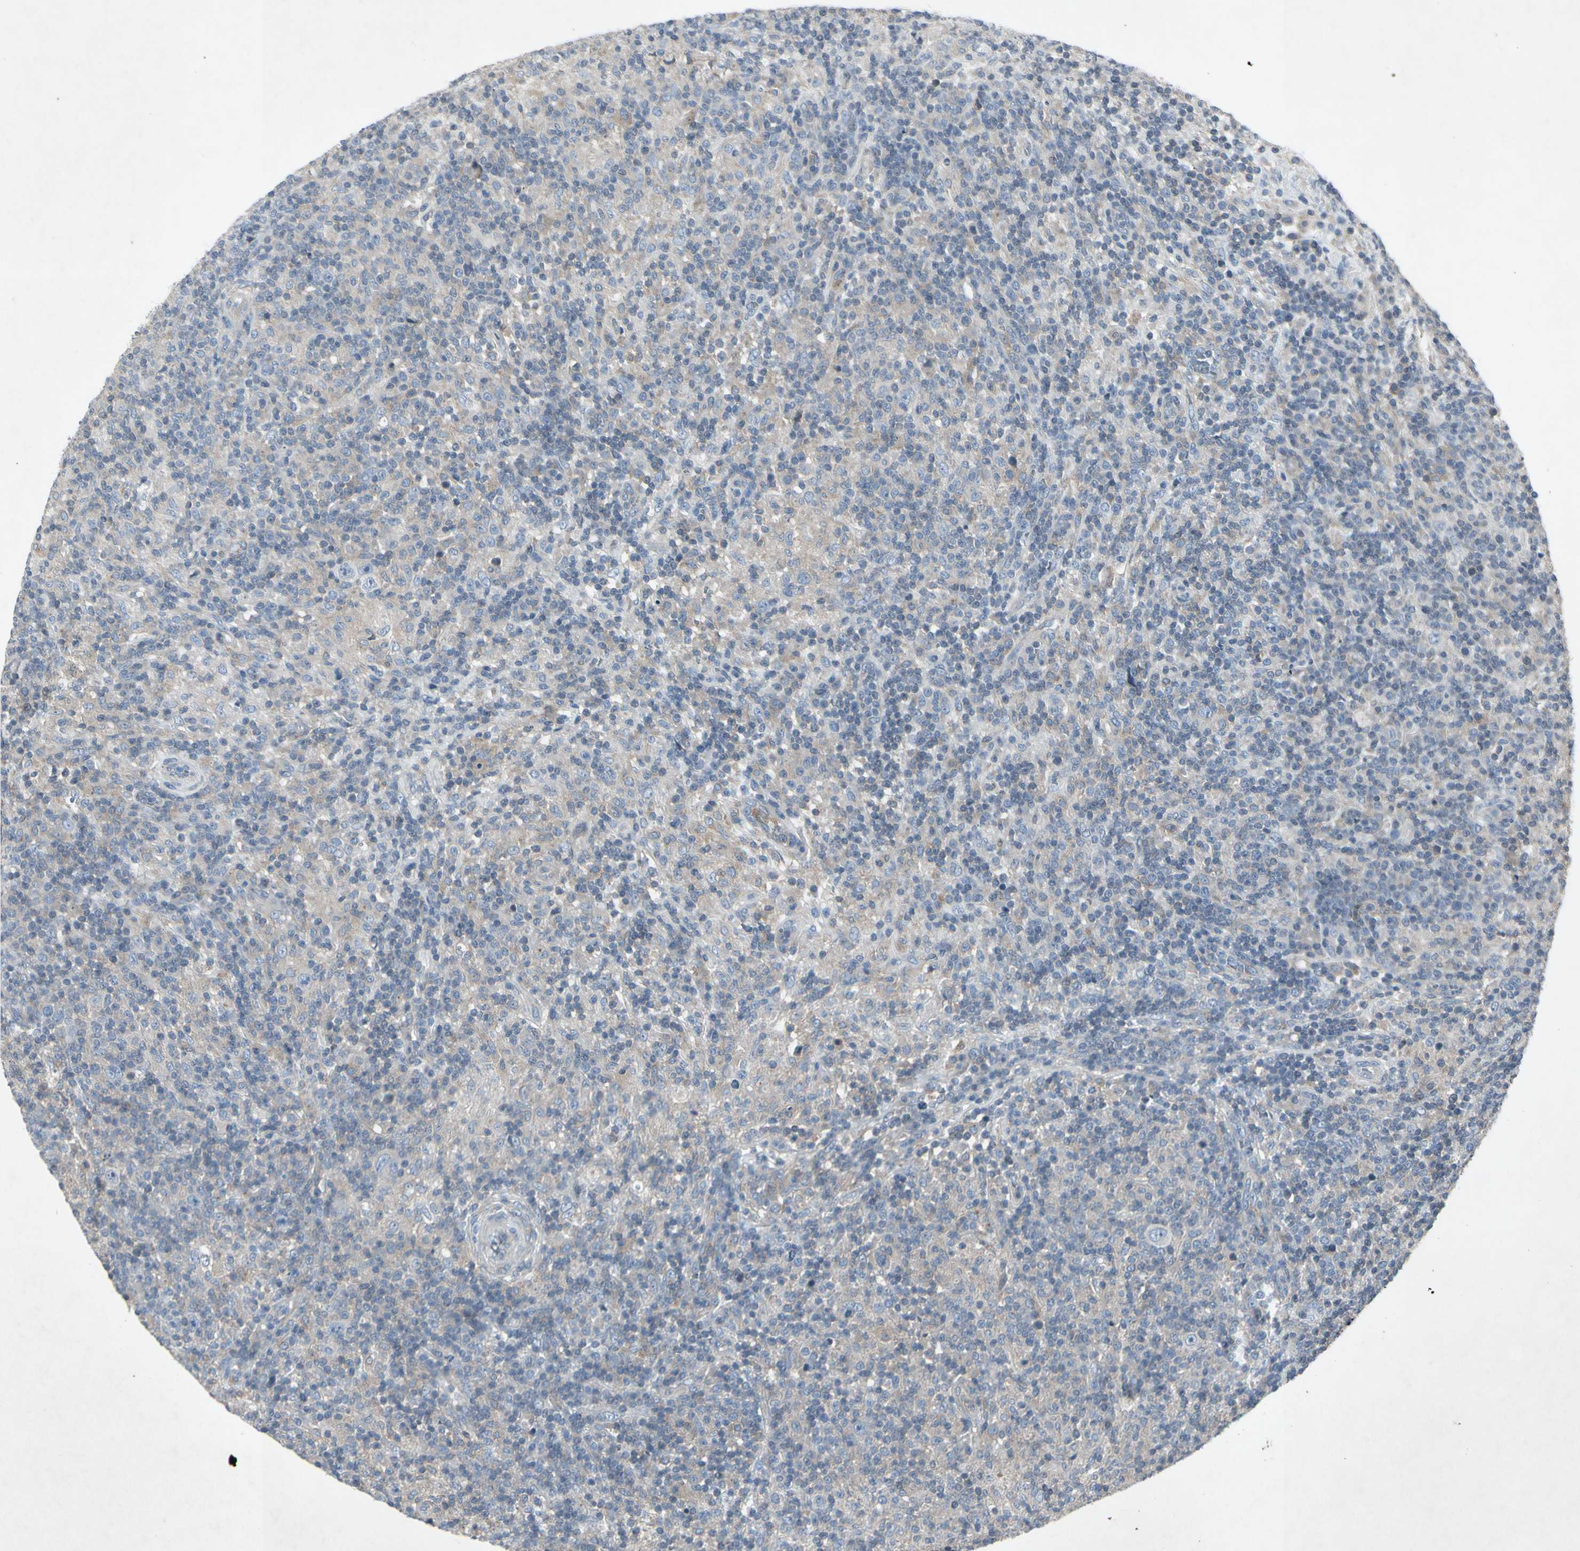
{"staining": {"intensity": "negative", "quantity": "none", "location": "none"}, "tissue": "lymphoma", "cell_type": "Tumor cells", "image_type": "cancer", "snomed": [{"axis": "morphology", "description": "Hodgkin's disease, NOS"}, {"axis": "topography", "description": "Lymph node"}], "caption": "Immunohistochemistry (IHC) of lymphoma reveals no expression in tumor cells. The staining is performed using DAB (3,3'-diaminobenzidine) brown chromogen with nuclei counter-stained in using hematoxylin.", "gene": "TEK", "patient": {"sex": "male", "age": 70}}